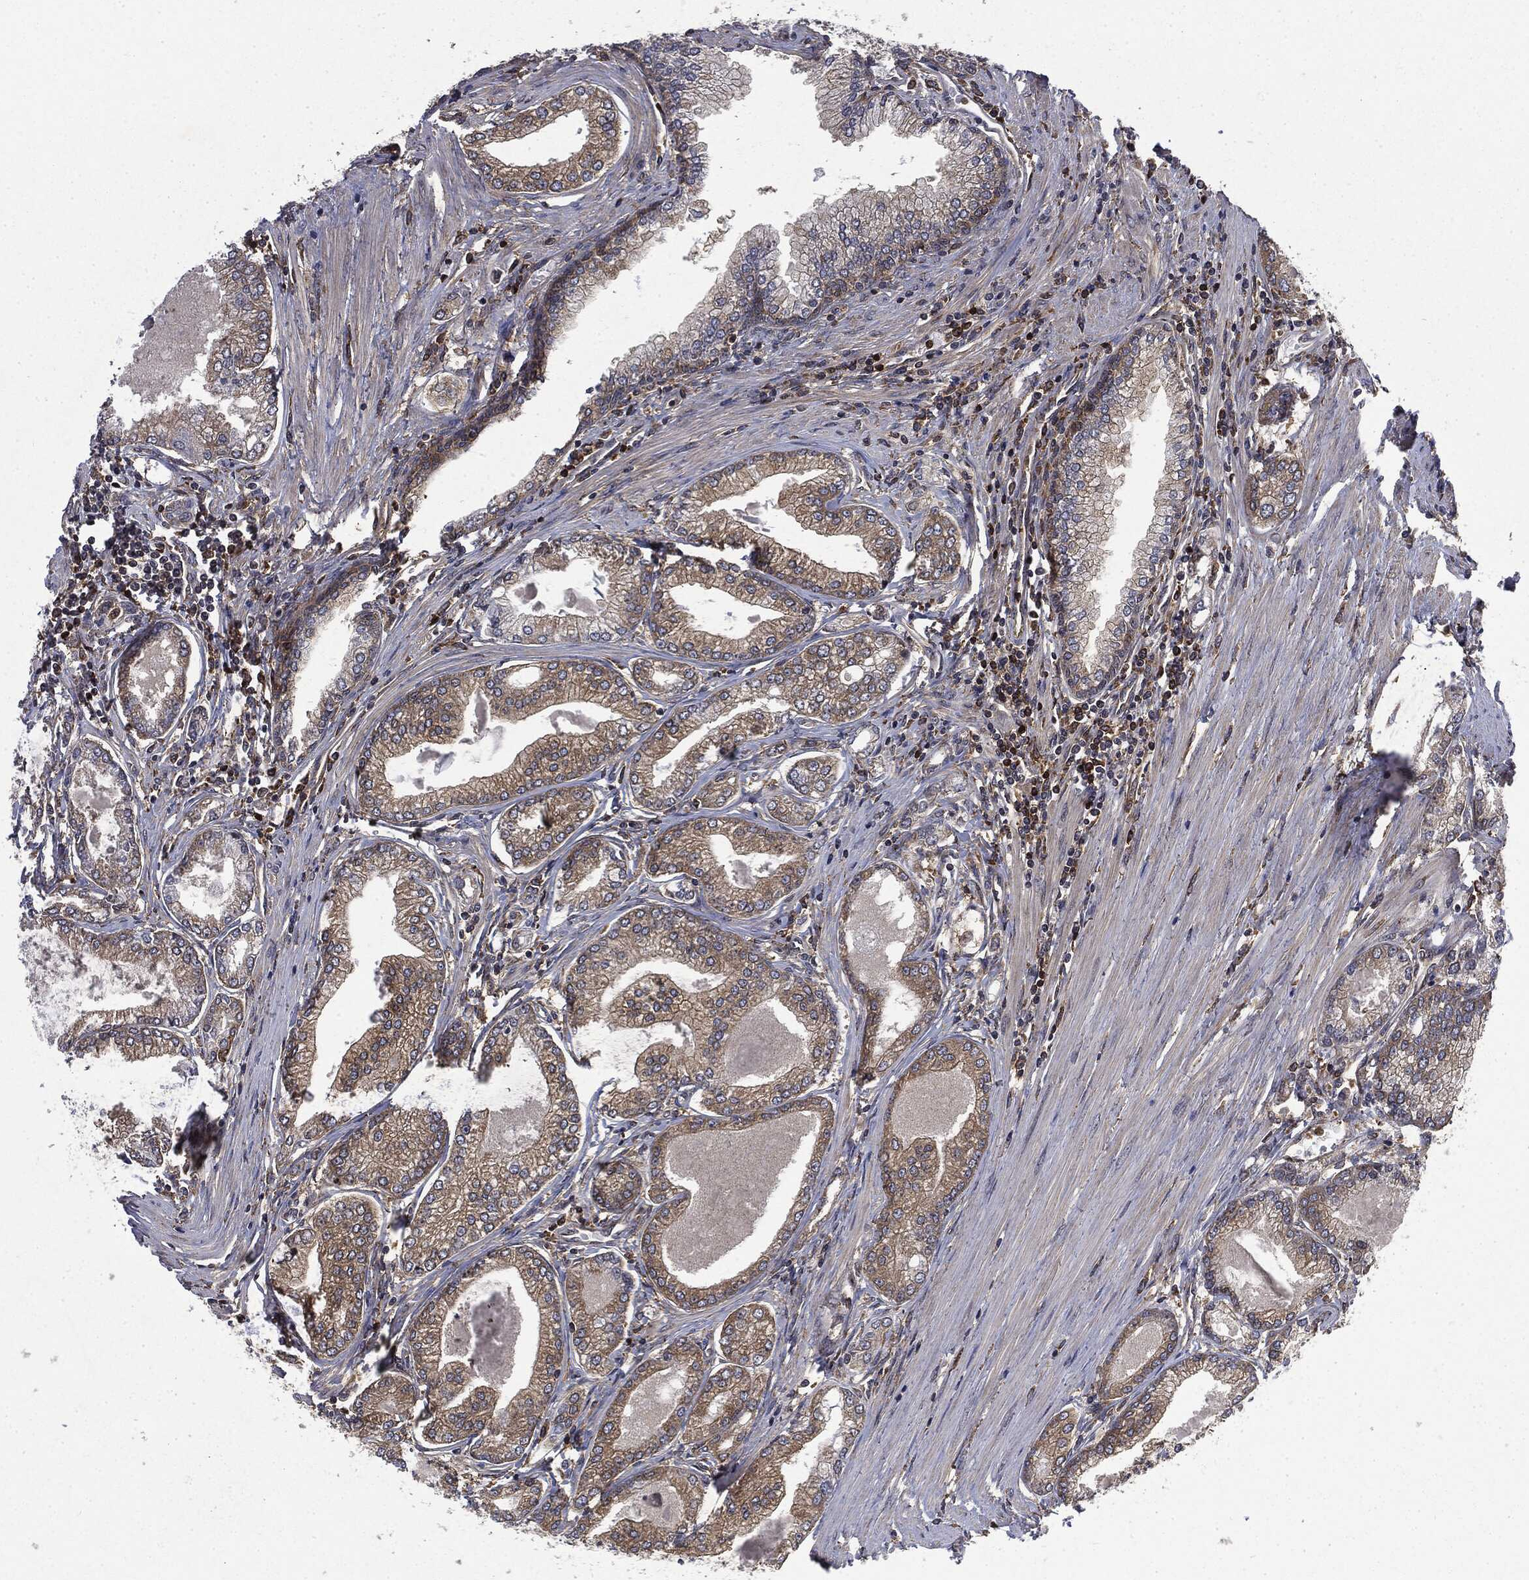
{"staining": {"intensity": "weak", "quantity": "25%-75%", "location": "cytoplasmic/membranous"}, "tissue": "prostate cancer", "cell_type": "Tumor cells", "image_type": "cancer", "snomed": [{"axis": "morphology", "description": "Adenocarcinoma, Low grade"}, {"axis": "topography", "description": "Prostate"}], "caption": "DAB (3,3'-diaminobenzidine) immunohistochemical staining of prostate cancer displays weak cytoplasmic/membranous protein positivity in approximately 25%-75% of tumor cells. The staining was performed using DAB (3,3'-diaminobenzidine) to visualize the protein expression in brown, while the nuclei were stained in blue with hematoxylin (Magnification: 20x).", "gene": "SNX5", "patient": {"sex": "male", "age": 72}}